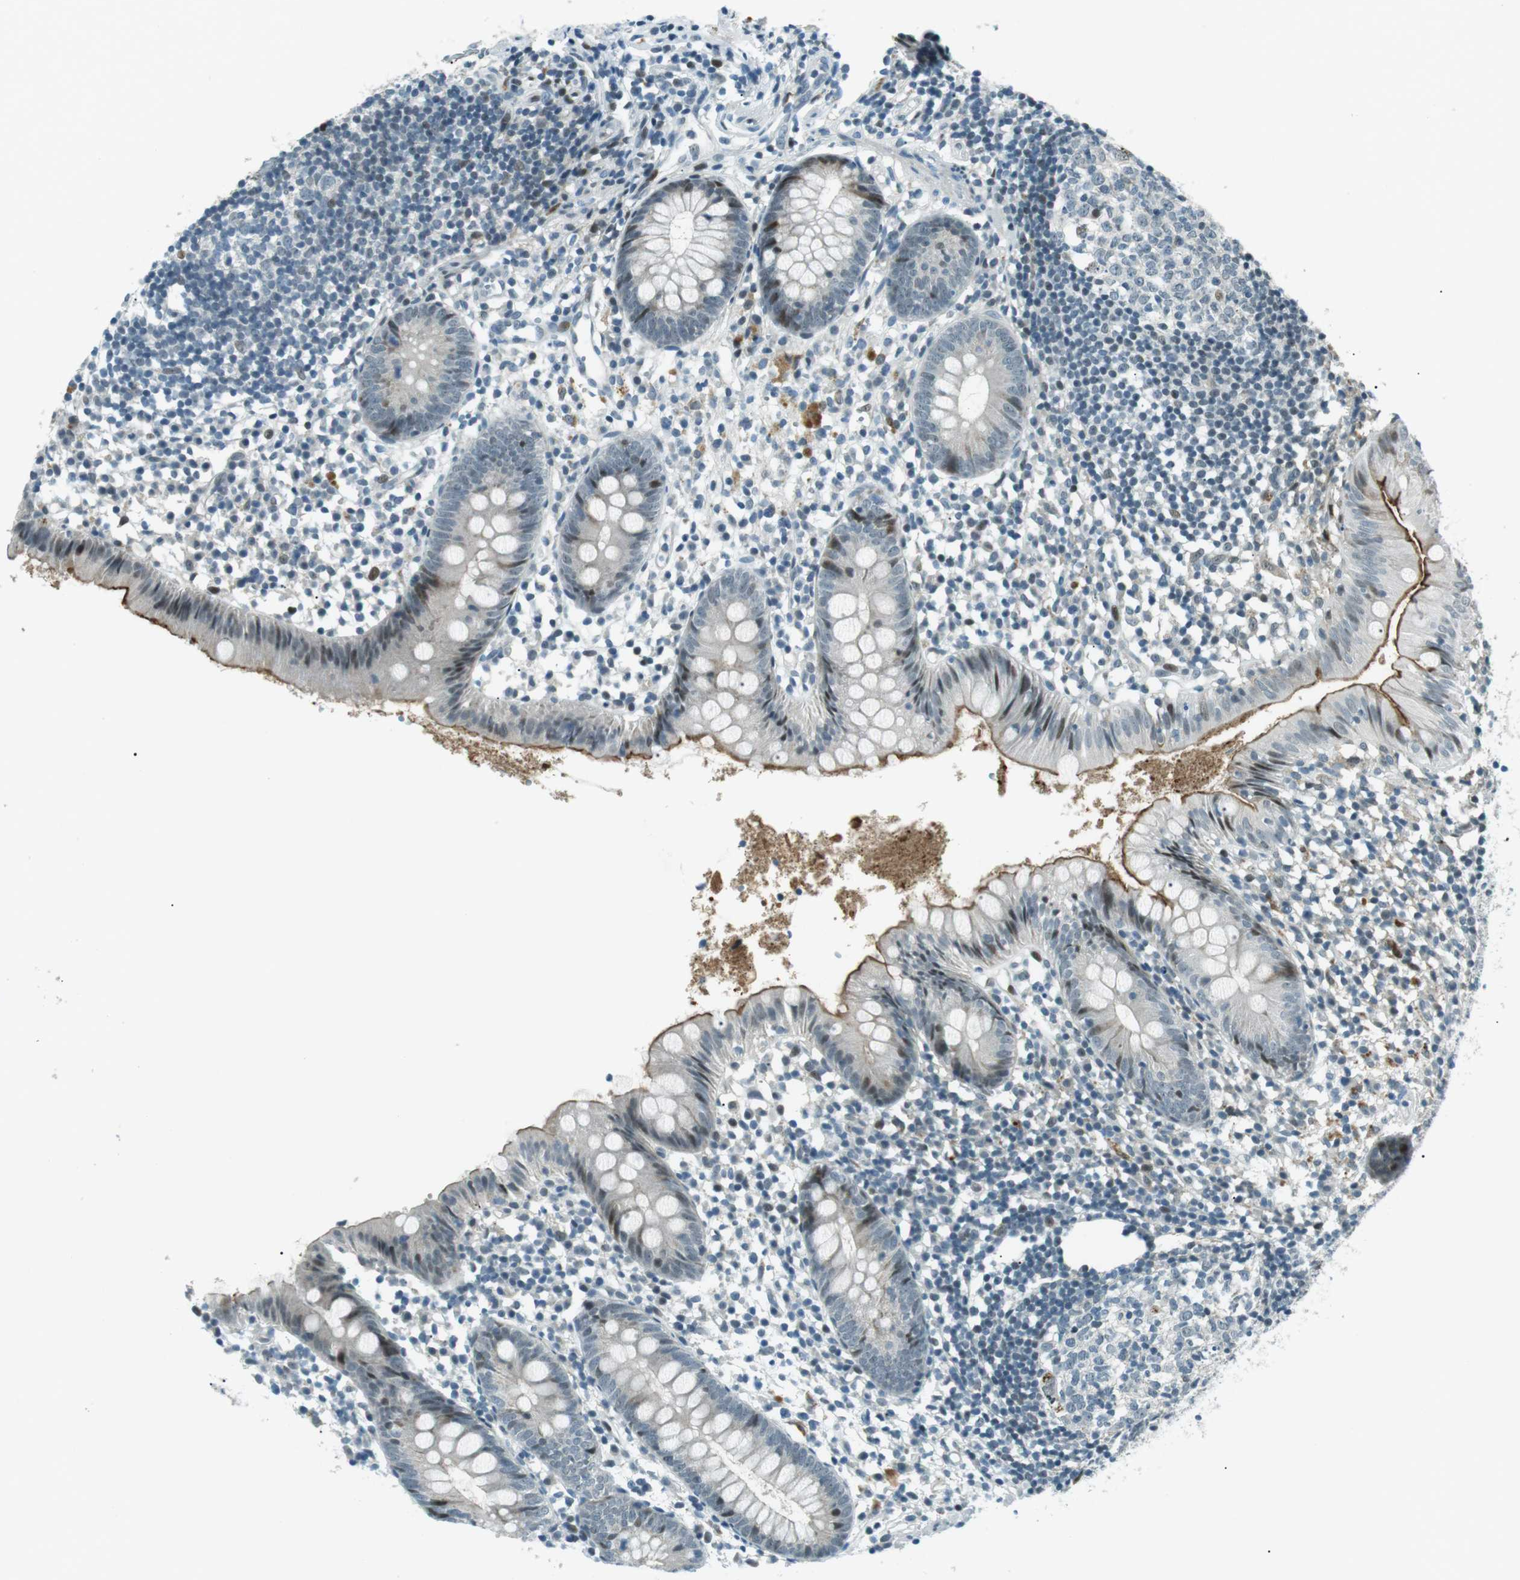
{"staining": {"intensity": "moderate", "quantity": "25%-75%", "location": "cytoplasmic/membranous,nuclear"}, "tissue": "appendix", "cell_type": "Glandular cells", "image_type": "normal", "snomed": [{"axis": "morphology", "description": "Normal tissue, NOS"}, {"axis": "topography", "description": "Appendix"}], "caption": "A high-resolution image shows IHC staining of normal appendix, which shows moderate cytoplasmic/membranous,nuclear positivity in about 25%-75% of glandular cells. Using DAB (3,3'-diaminobenzidine) (brown) and hematoxylin (blue) stains, captured at high magnification using brightfield microscopy.", "gene": "PJA1", "patient": {"sex": "female", "age": 20}}